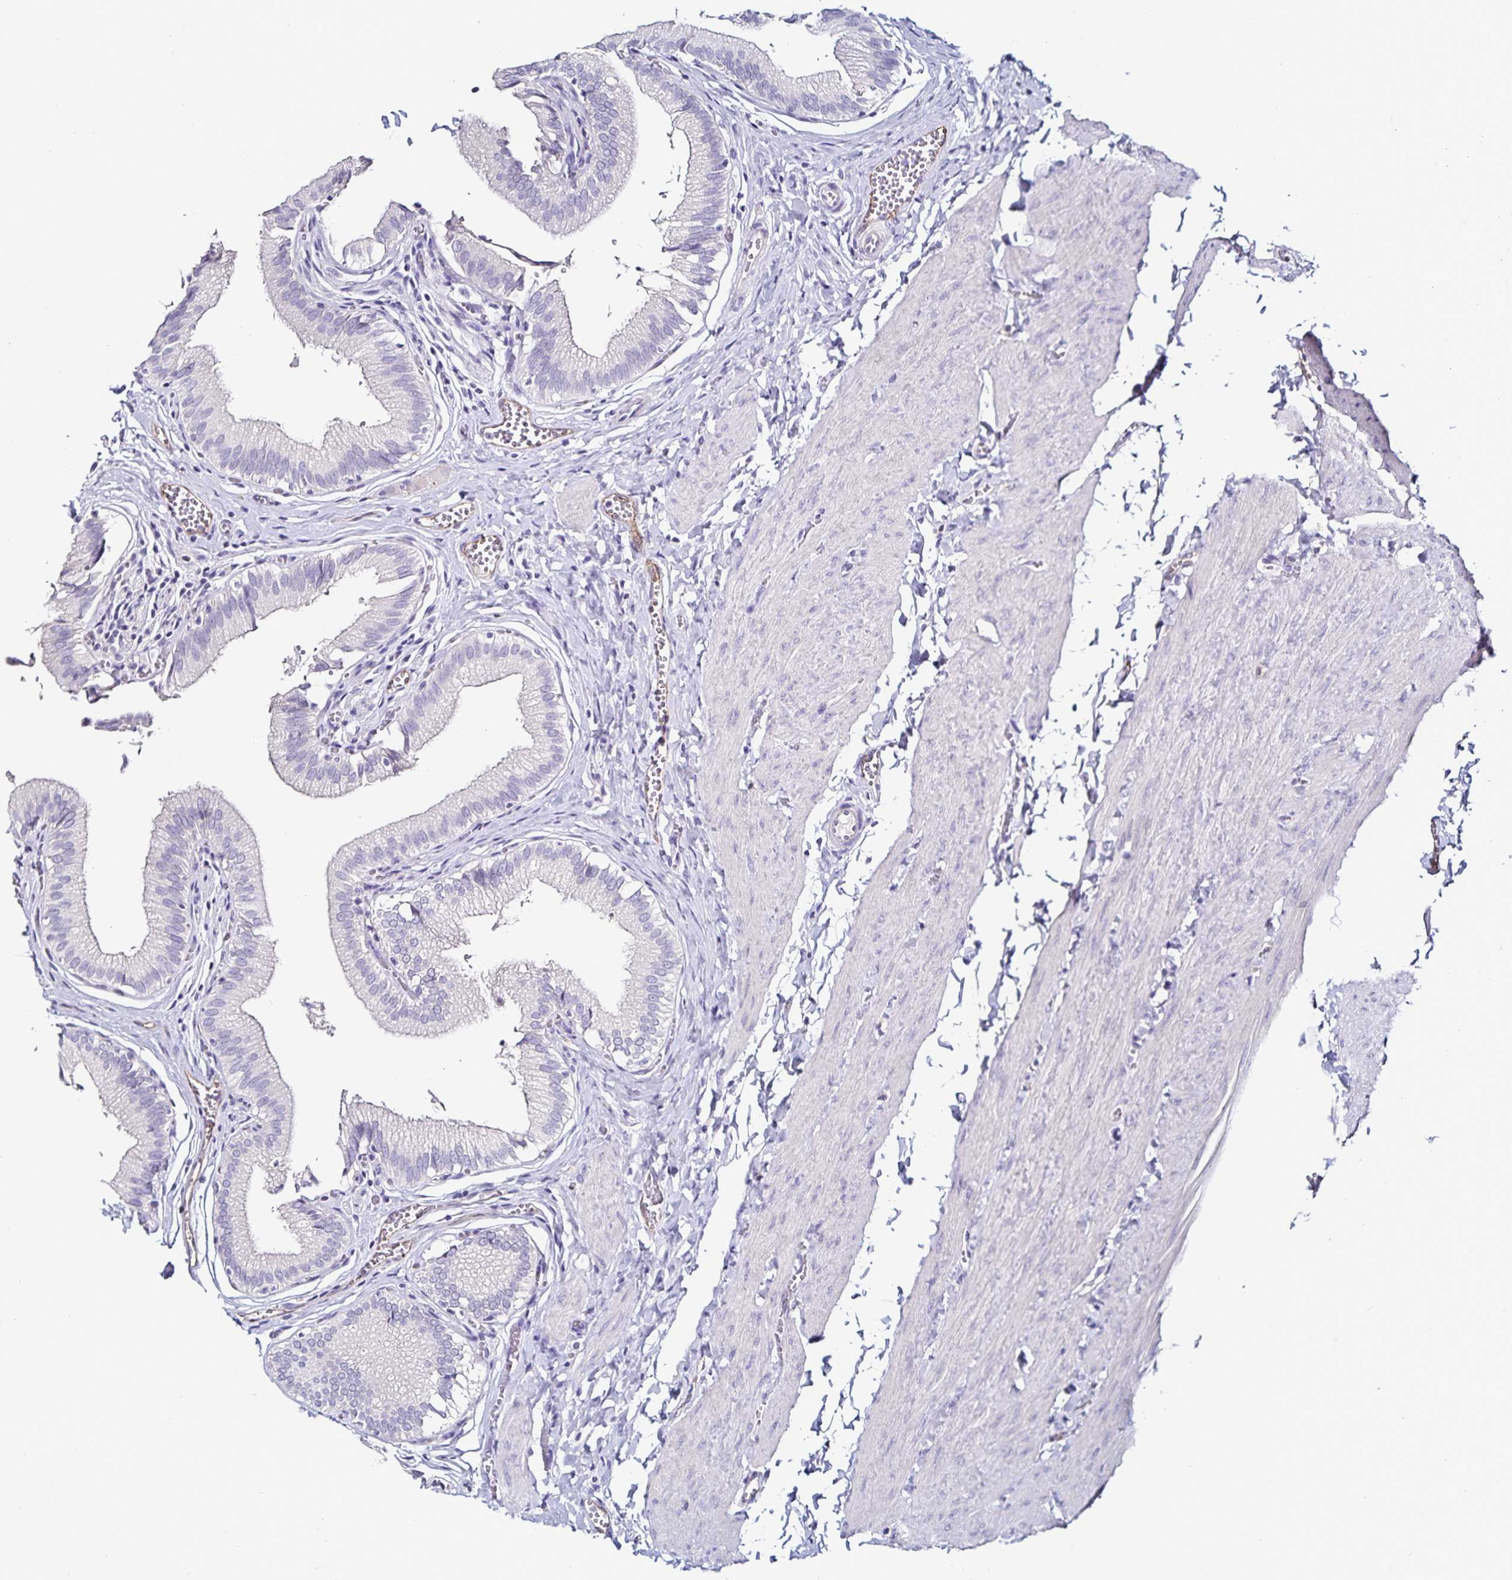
{"staining": {"intensity": "negative", "quantity": "none", "location": "none"}, "tissue": "gallbladder", "cell_type": "Glandular cells", "image_type": "normal", "snomed": [{"axis": "morphology", "description": "Normal tissue, NOS"}, {"axis": "topography", "description": "Gallbladder"}, {"axis": "topography", "description": "Peripheral nerve tissue"}], "caption": "Immunohistochemical staining of unremarkable gallbladder displays no significant staining in glandular cells.", "gene": "TSPAN7", "patient": {"sex": "male", "age": 17}}